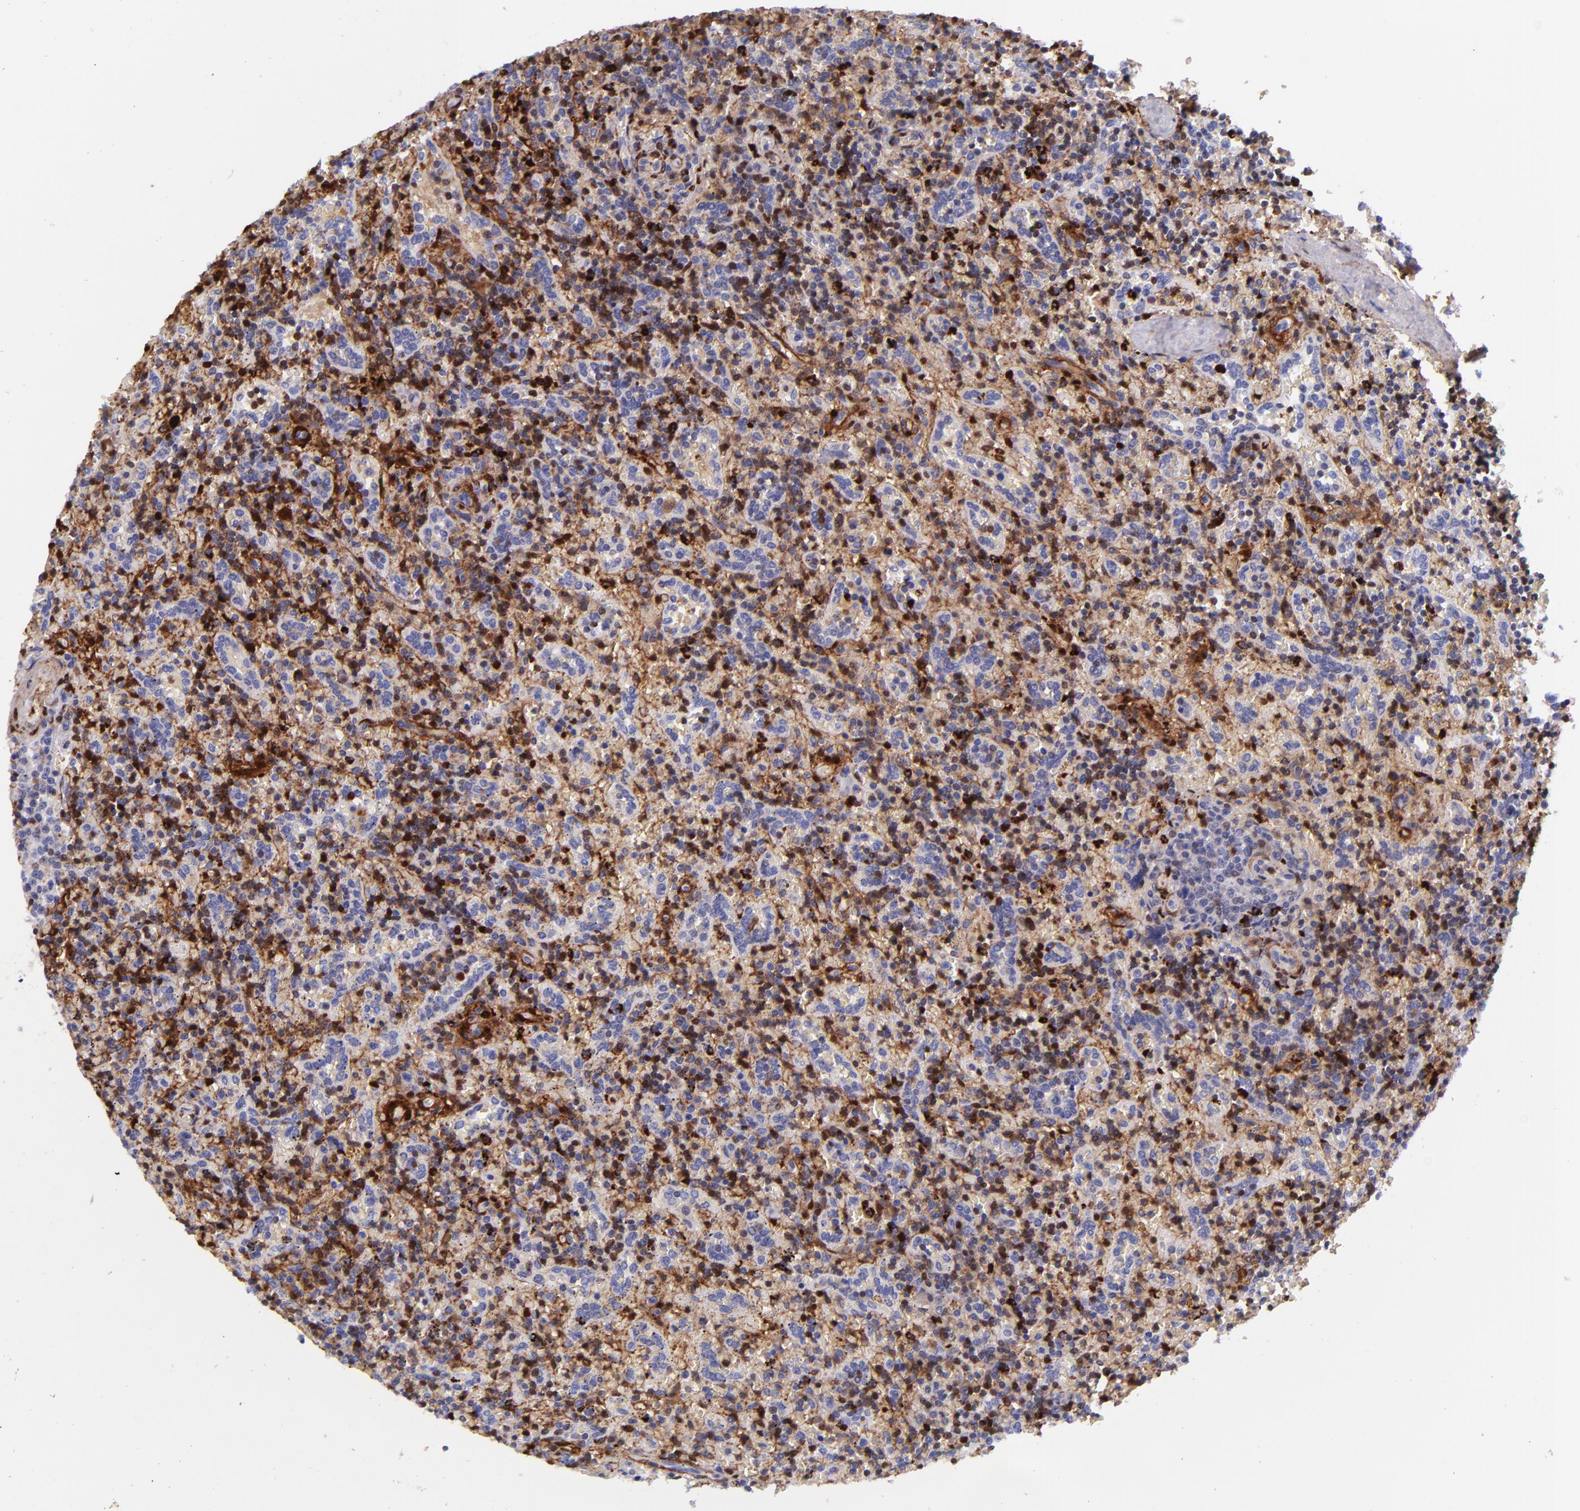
{"staining": {"intensity": "negative", "quantity": "none", "location": "none"}, "tissue": "lymphoma", "cell_type": "Tumor cells", "image_type": "cancer", "snomed": [{"axis": "morphology", "description": "Malignant lymphoma, non-Hodgkin's type, Low grade"}, {"axis": "topography", "description": "Spleen"}], "caption": "DAB (3,3'-diaminobenzidine) immunohistochemical staining of human lymphoma reveals no significant expression in tumor cells.", "gene": "LGALS1", "patient": {"sex": "male", "age": 67}}